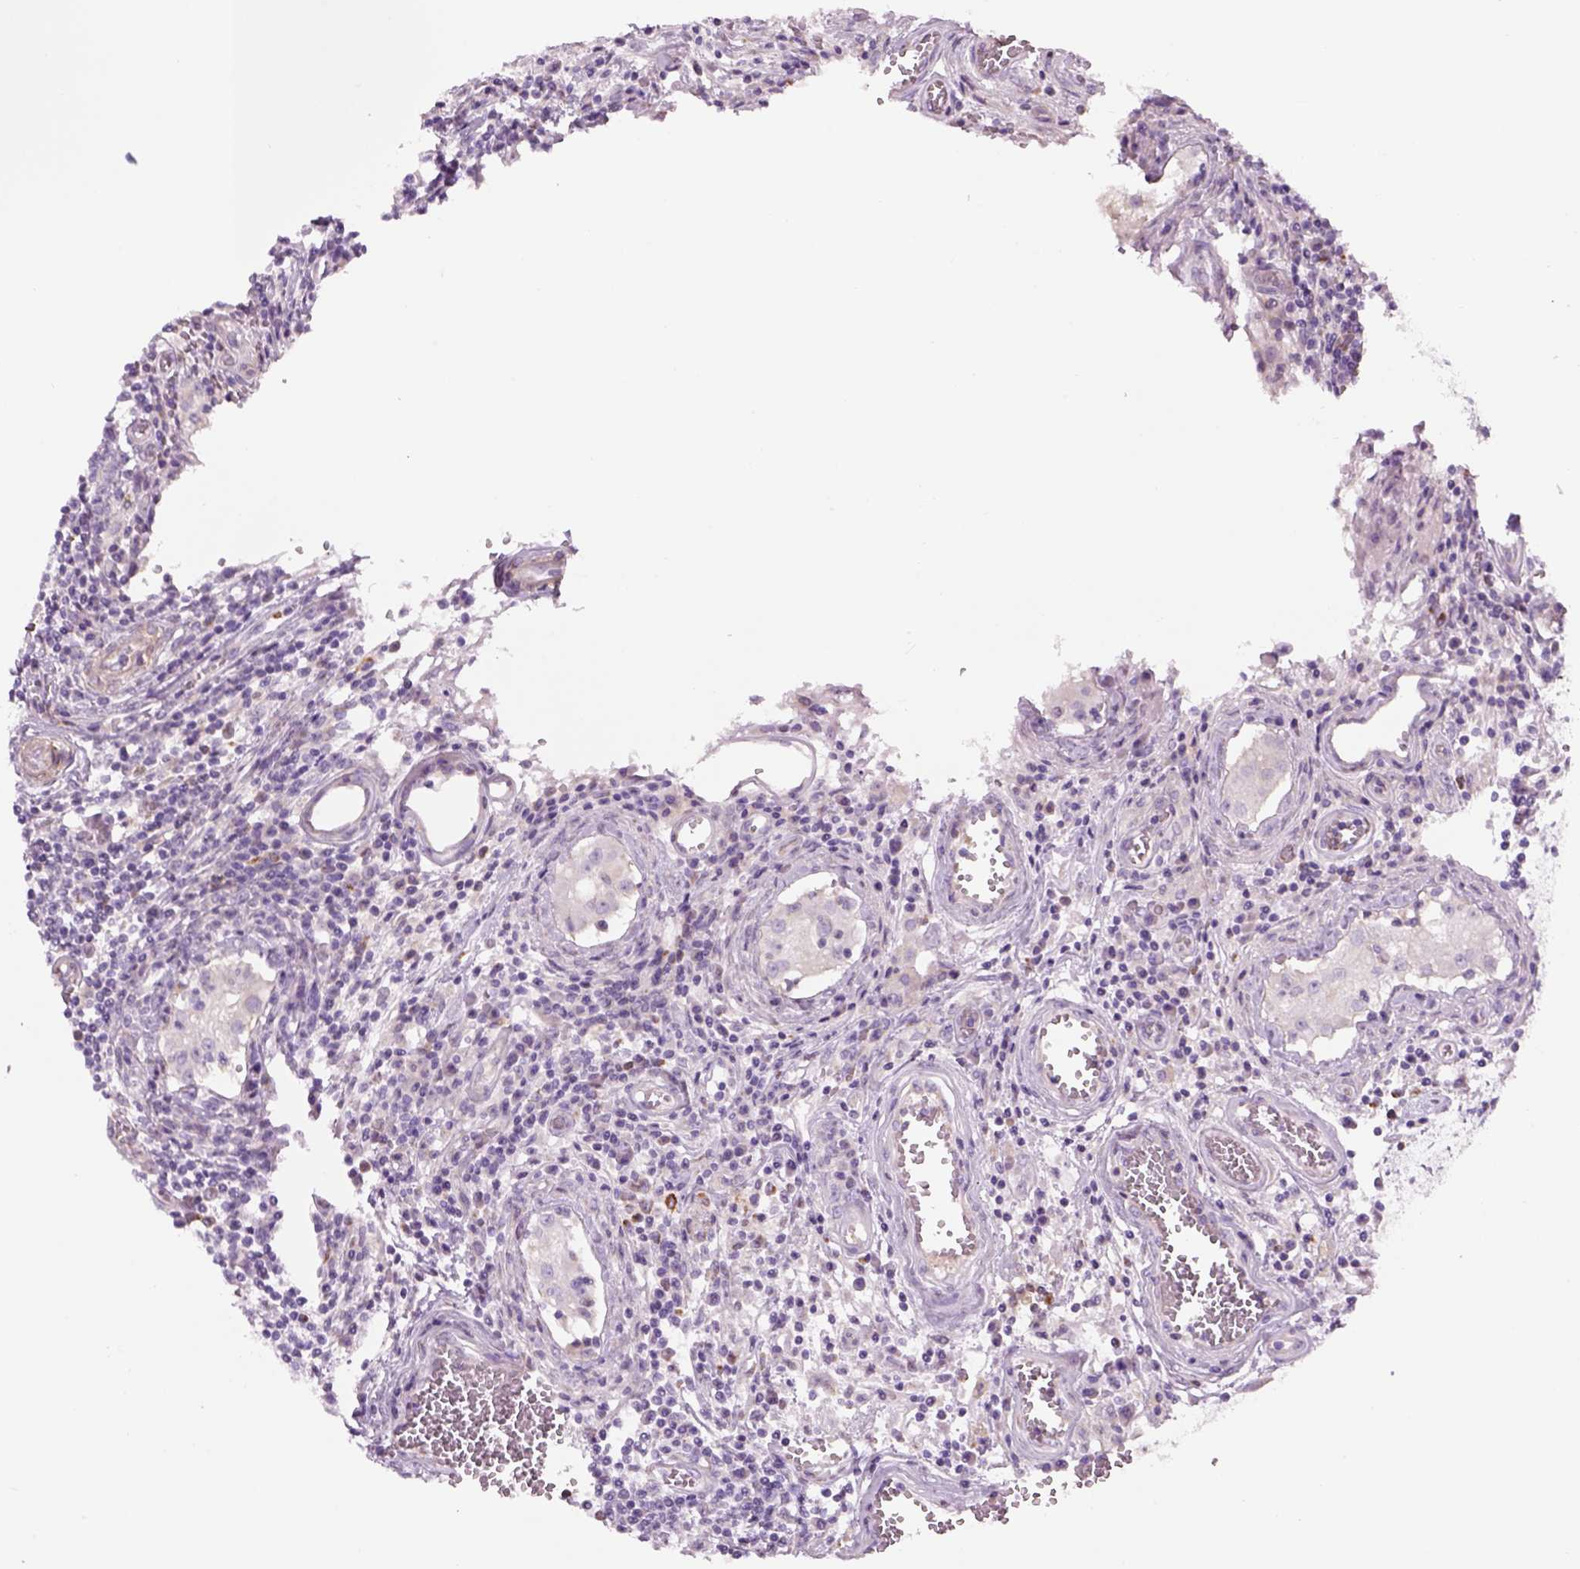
{"staining": {"intensity": "negative", "quantity": "none", "location": "none"}, "tissue": "testis cancer", "cell_type": "Tumor cells", "image_type": "cancer", "snomed": [{"axis": "morphology", "description": "Carcinoma, Embryonal, NOS"}, {"axis": "topography", "description": "Testis"}], "caption": "Human testis cancer stained for a protein using immunohistochemistry exhibits no staining in tumor cells.", "gene": "IFT52", "patient": {"sex": "male", "age": 36}}